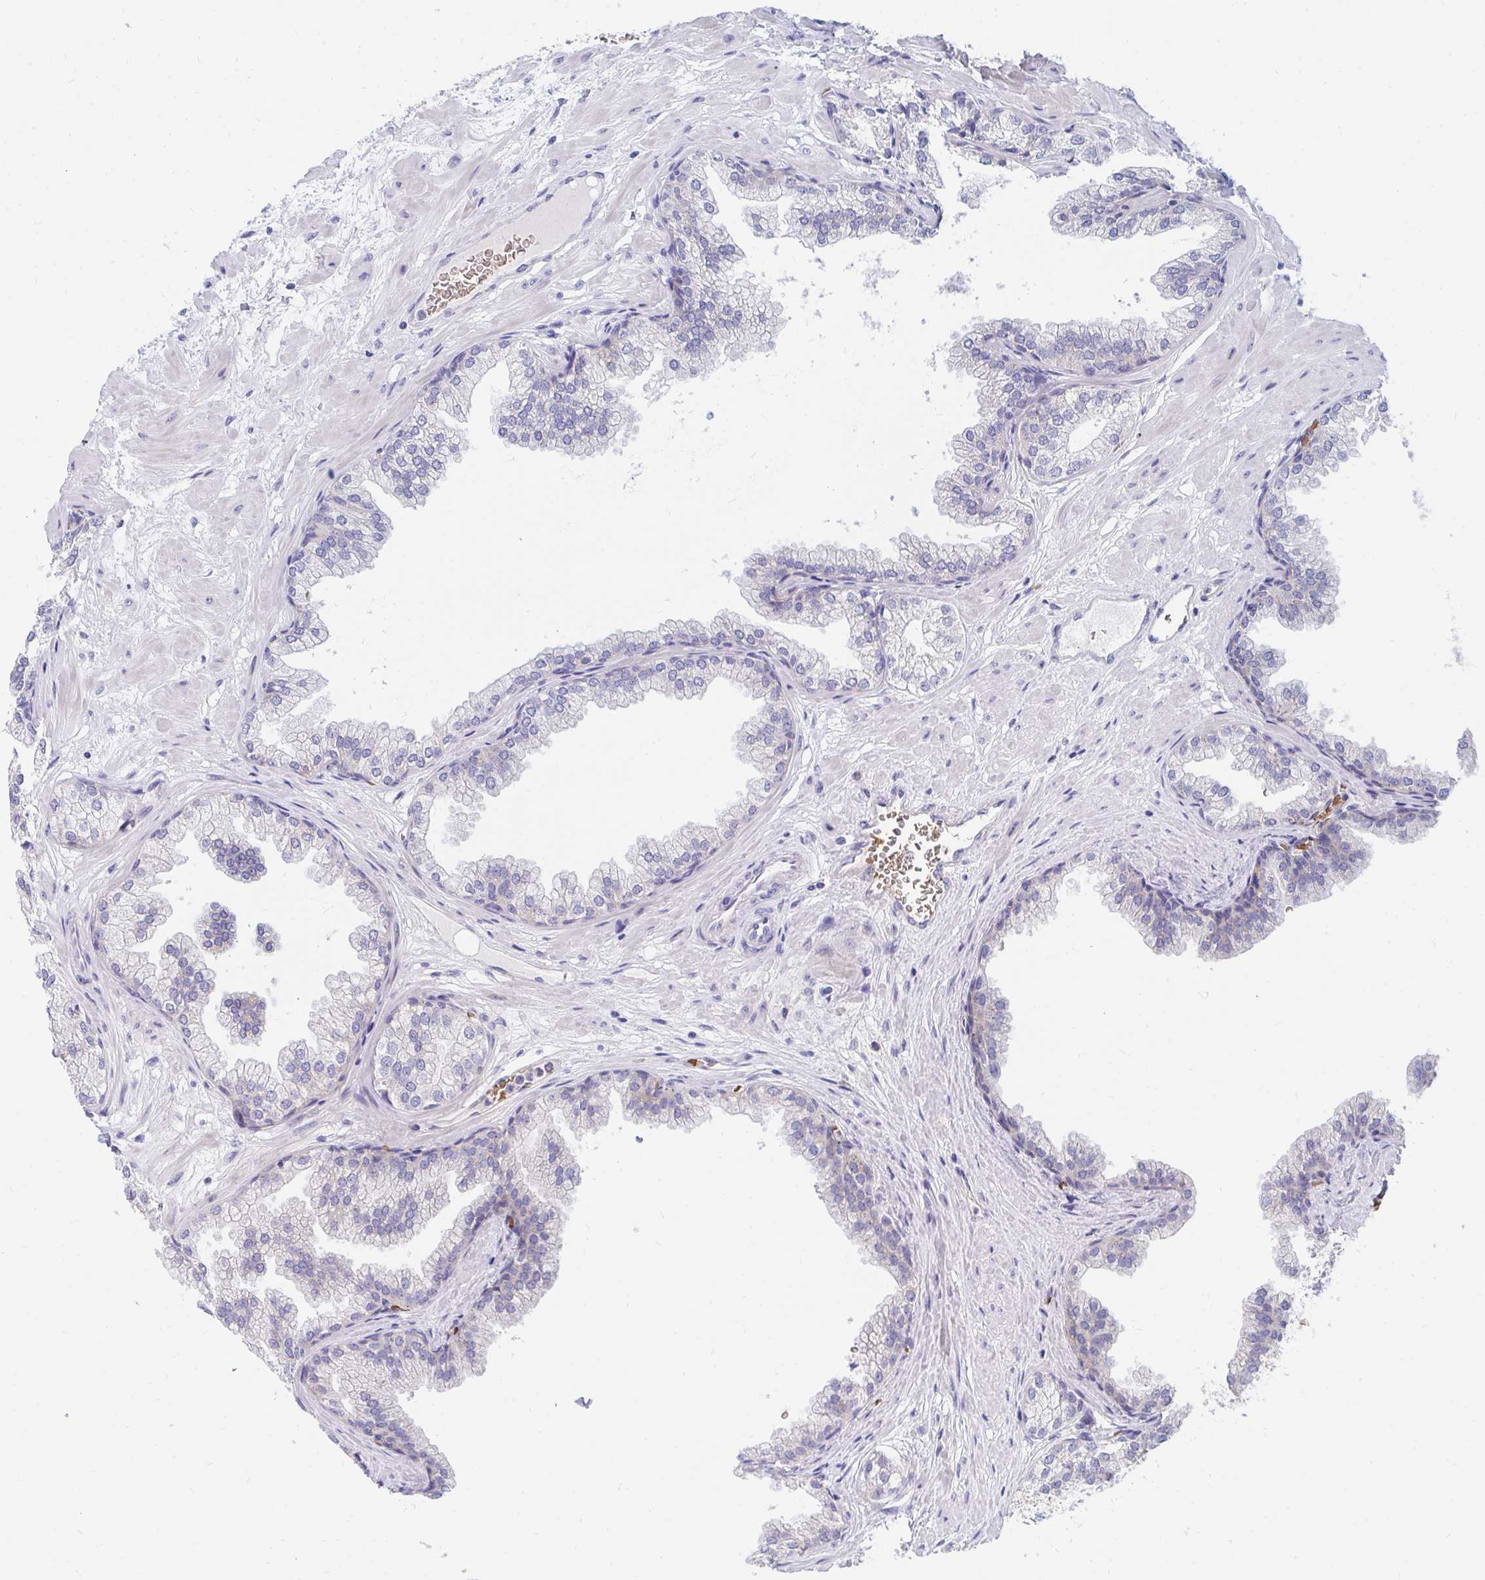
{"staining": {"intensity": "negative", "quantity": "none", "location": "none"}, "tissue": "prostate", "cell_type": "Glandular cells", "image_type": "normal", "snomed": [{"axis": "morphology", "description": "Normal tissue, NOS"}, {"axis": "topography", "description": "Prostate"}], "caption": "Glandular cells are negative for brown protein staining in normal prostate. The staining is performed using DAB (3,3'-diaminobenzidine) brown chromogen with nuclei counter-stained in using hematoxylin.", "gene": "MROH2B", "patient": {"sex": "male", "age": 37}}